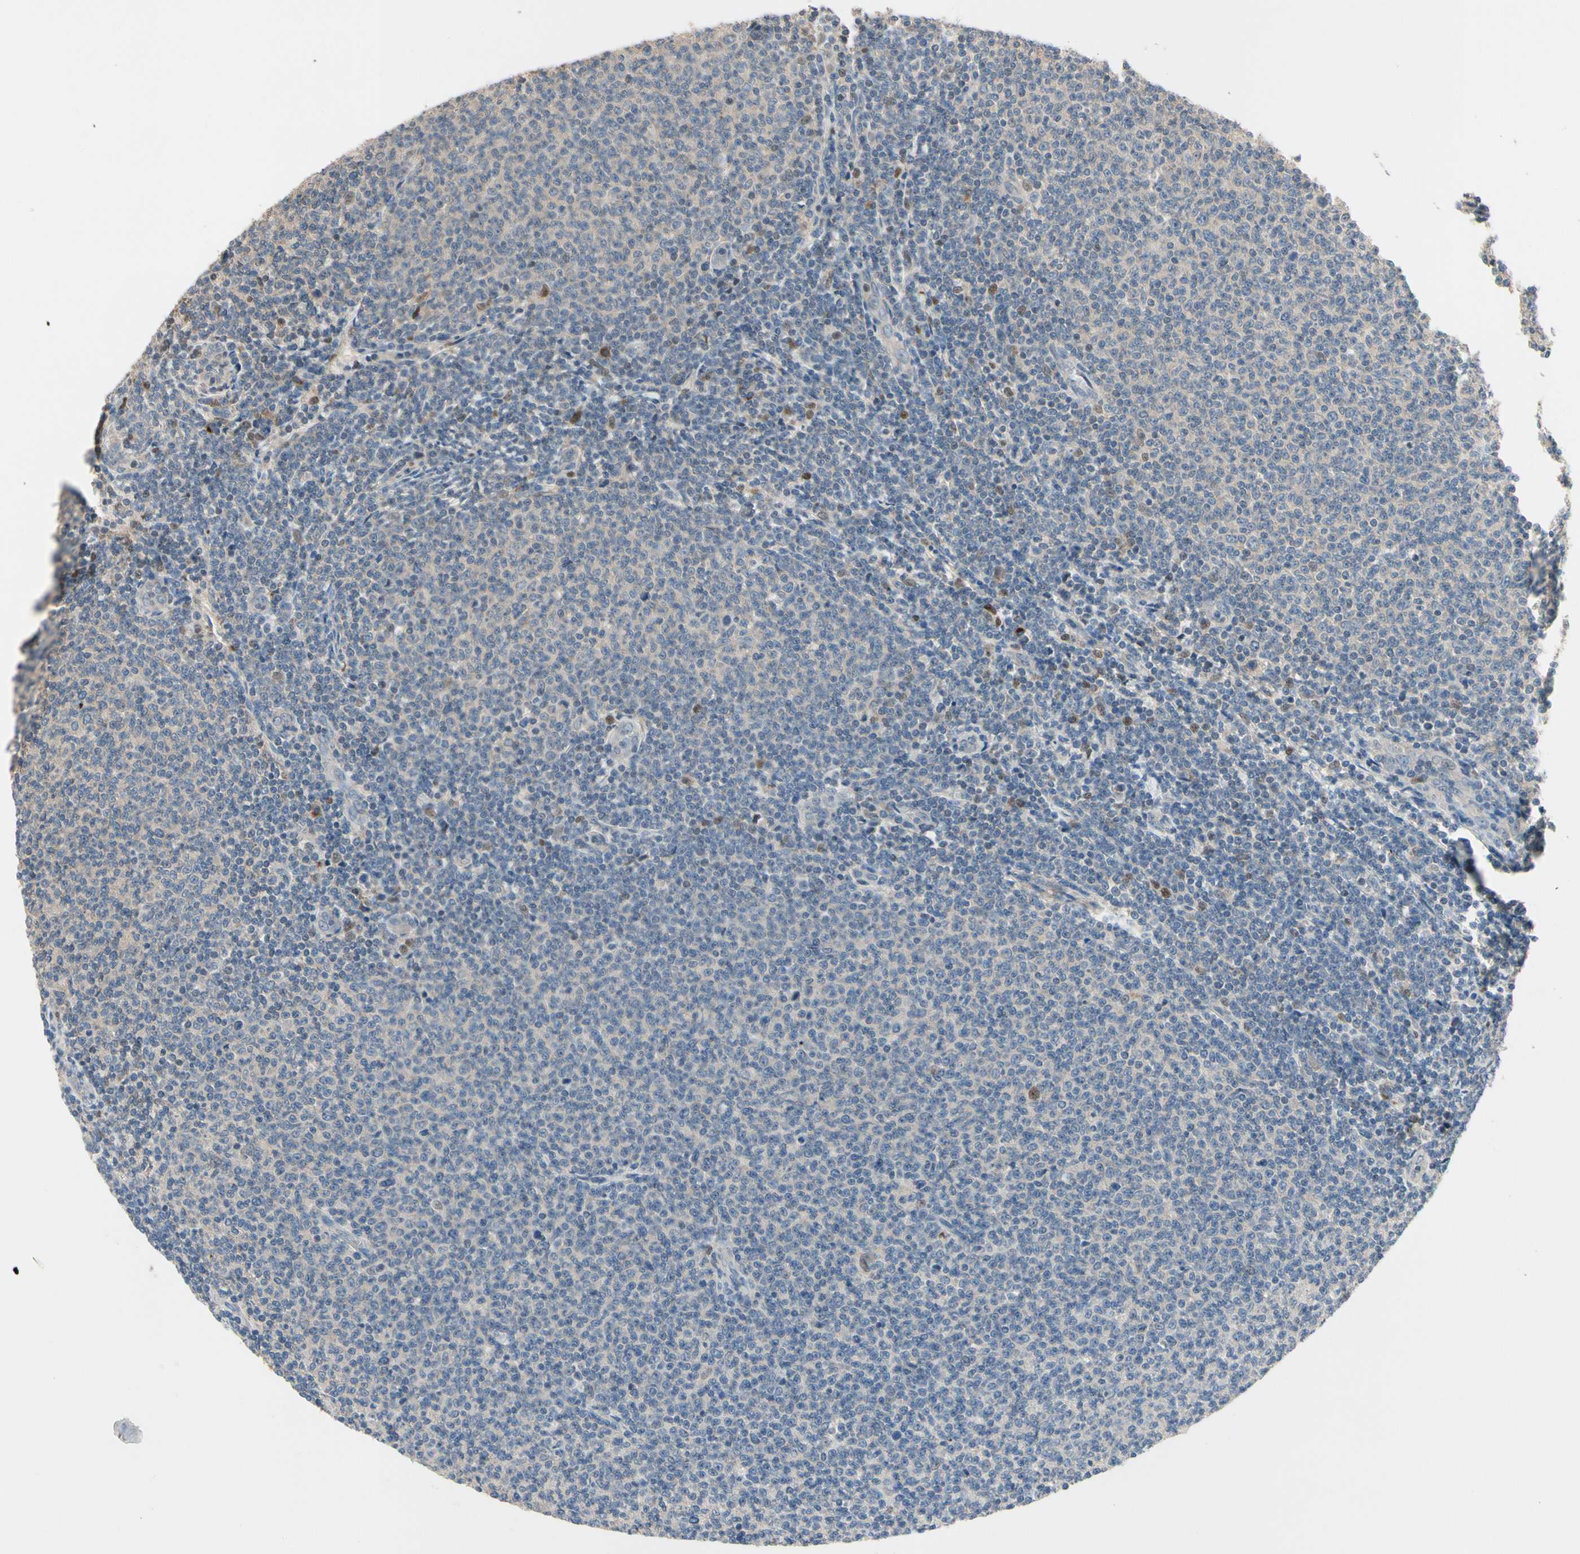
{"staining": {"intensity": "moderate", "quantity": "<25%", "location": "nuclear"}, "tissue": "lymphoma", "cell_type": "Tumor cells", "image_type": "cancer", "snomed": [{"axis": "morphology", "description": "Malignant lymphoma, non-Hodgkin's type, Low grade"}, {"axis": "topography", "description": "Lymph node"}], "caption": "Approximately <25% of tumor cells in lymphoma reveal moderate nuclear protein staining as visualized by brown immunohistochemical staining.", "gene": "CGREF1", "patient": {"sex": "male", "age": 66}}